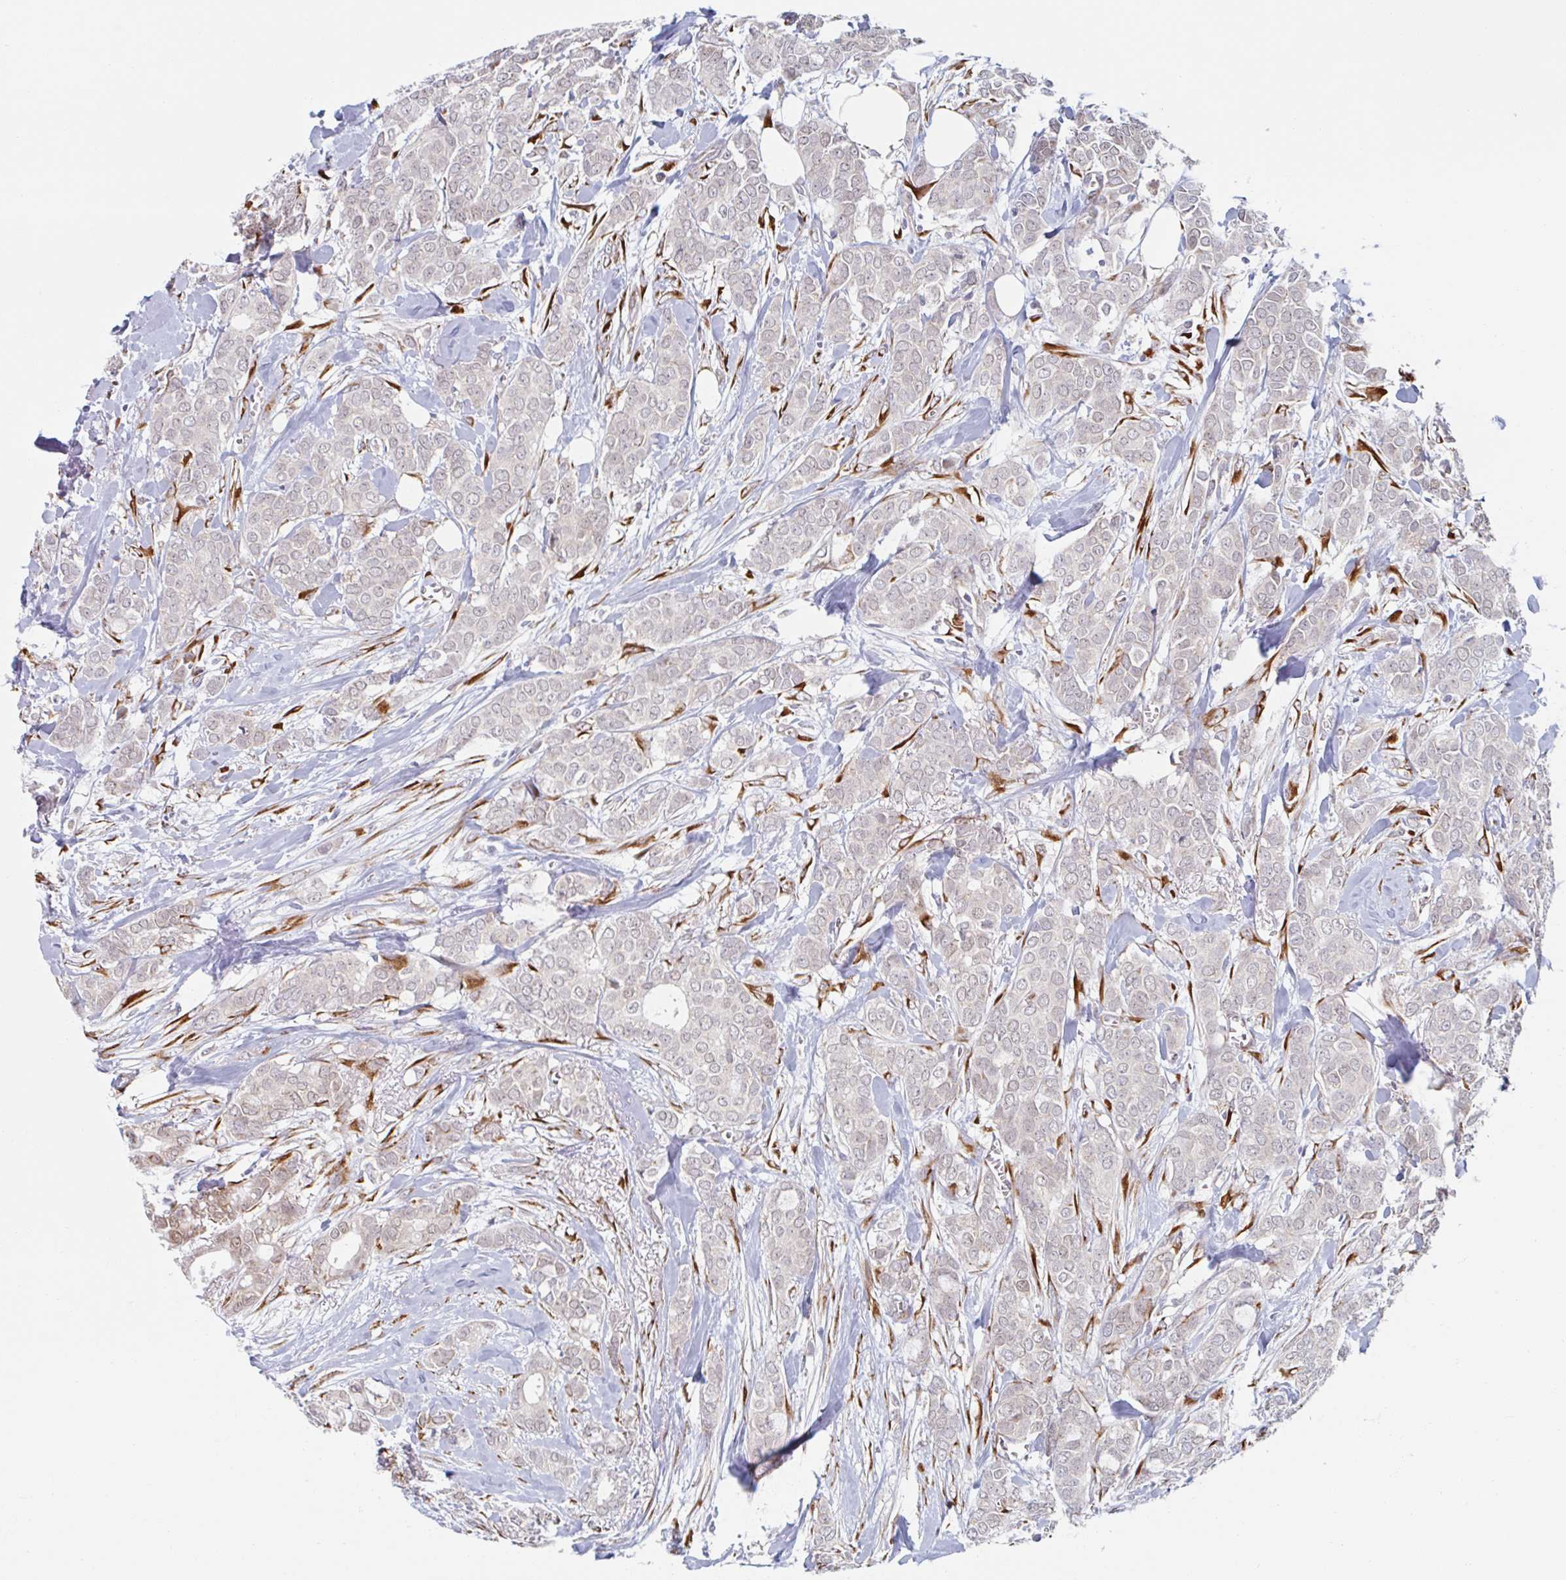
{"staining": {"intensity": "negative", "quantity": "none", "location": "none"}, "tissue": "breast cancer", "cell_type": "Tumor cells", "image_type": "cancer", "snomed": [{"axis": "morphology", "description": "Duct carcinoma"}, {"axis": "topography", "description": "Breast"}], "caption": "Immunohistochemical staining of breast cancer reveals no significant expression in tumor cells.", "gene": "TRAPPC10", "patient": {"sex": "female", "age": 84}}